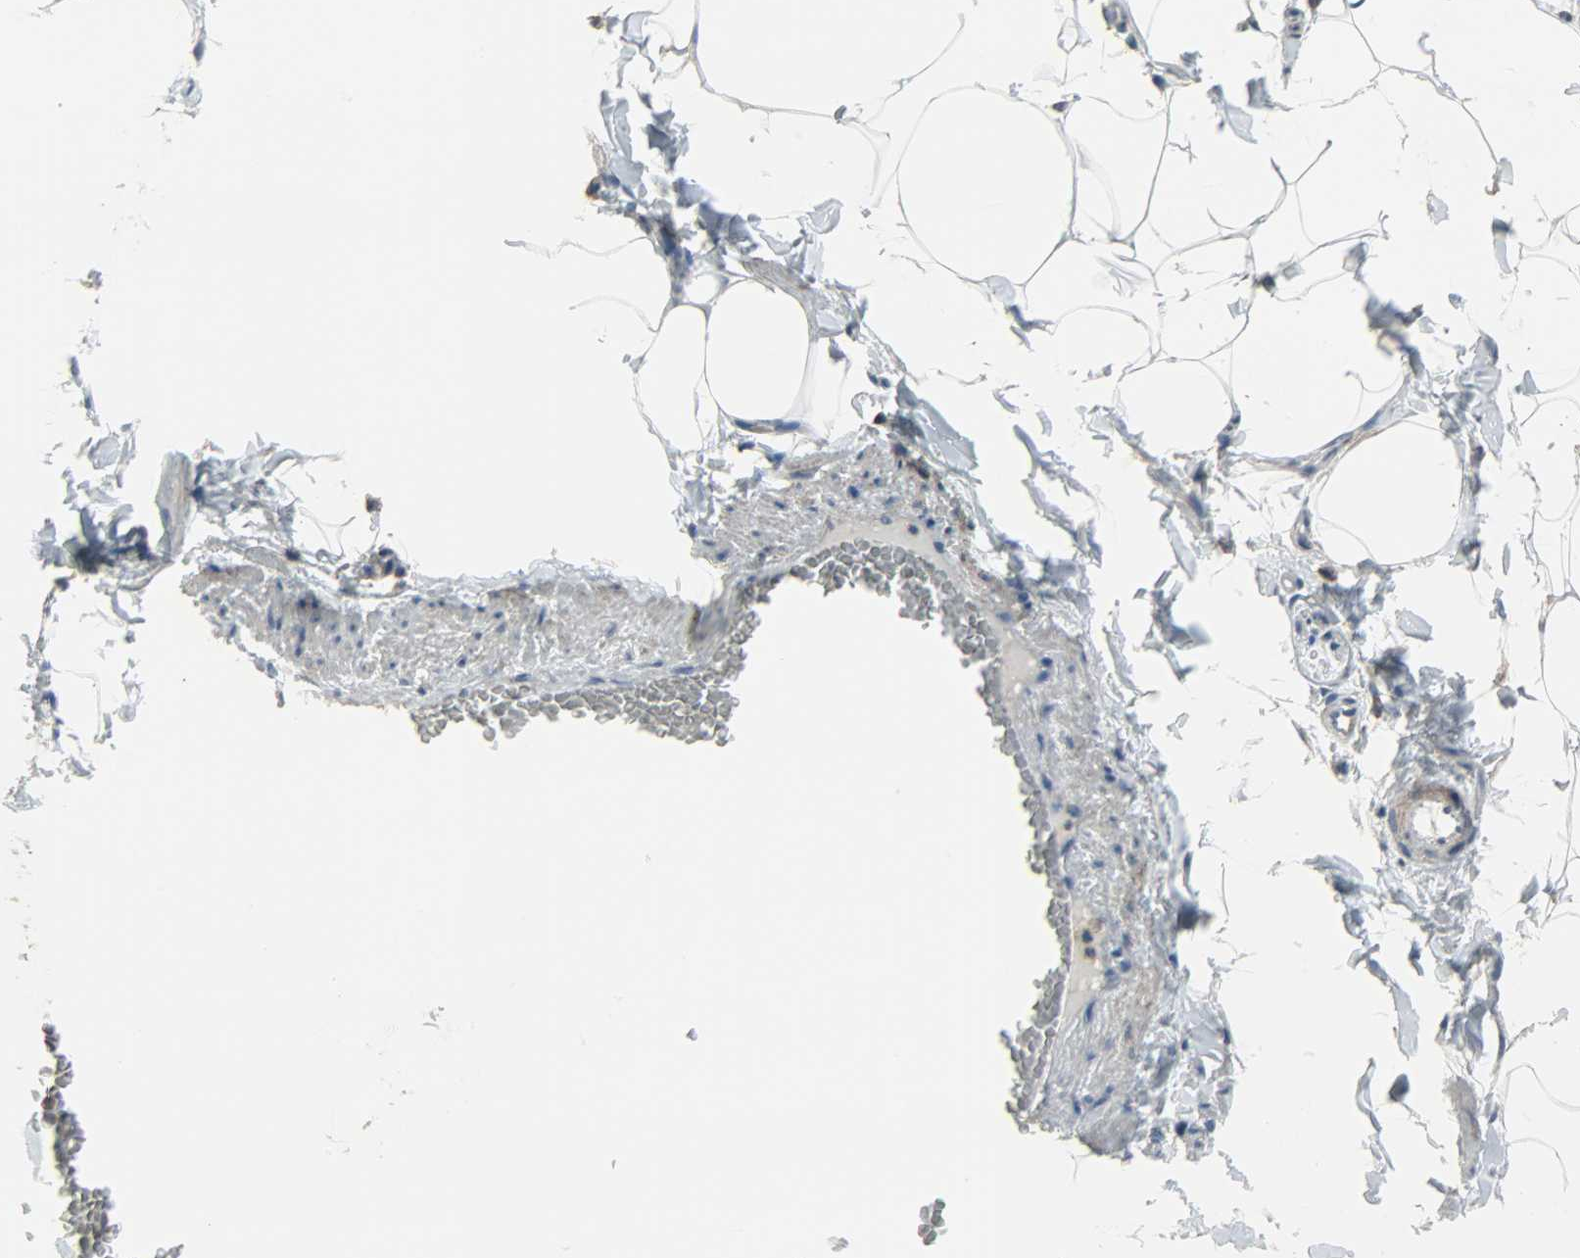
{"staining": {"intensity": "negative", "quantity": "none", "location": "none"}, "tissue": "adipose tissue", "cell_type": "Adipocytes", "image_type": "normal", "snomed": [{"axis": "morphology", "description": "Normal tissue, NOS"}, {"axis": "topography", "description": "Vascular tissue"}], "caption": "Immunohistochemistry of unremarkable adipose tissue reveals no expression in adipocytes.", "gene": "DNAJA4", "patient": {"sex": "male", "age": 41}}